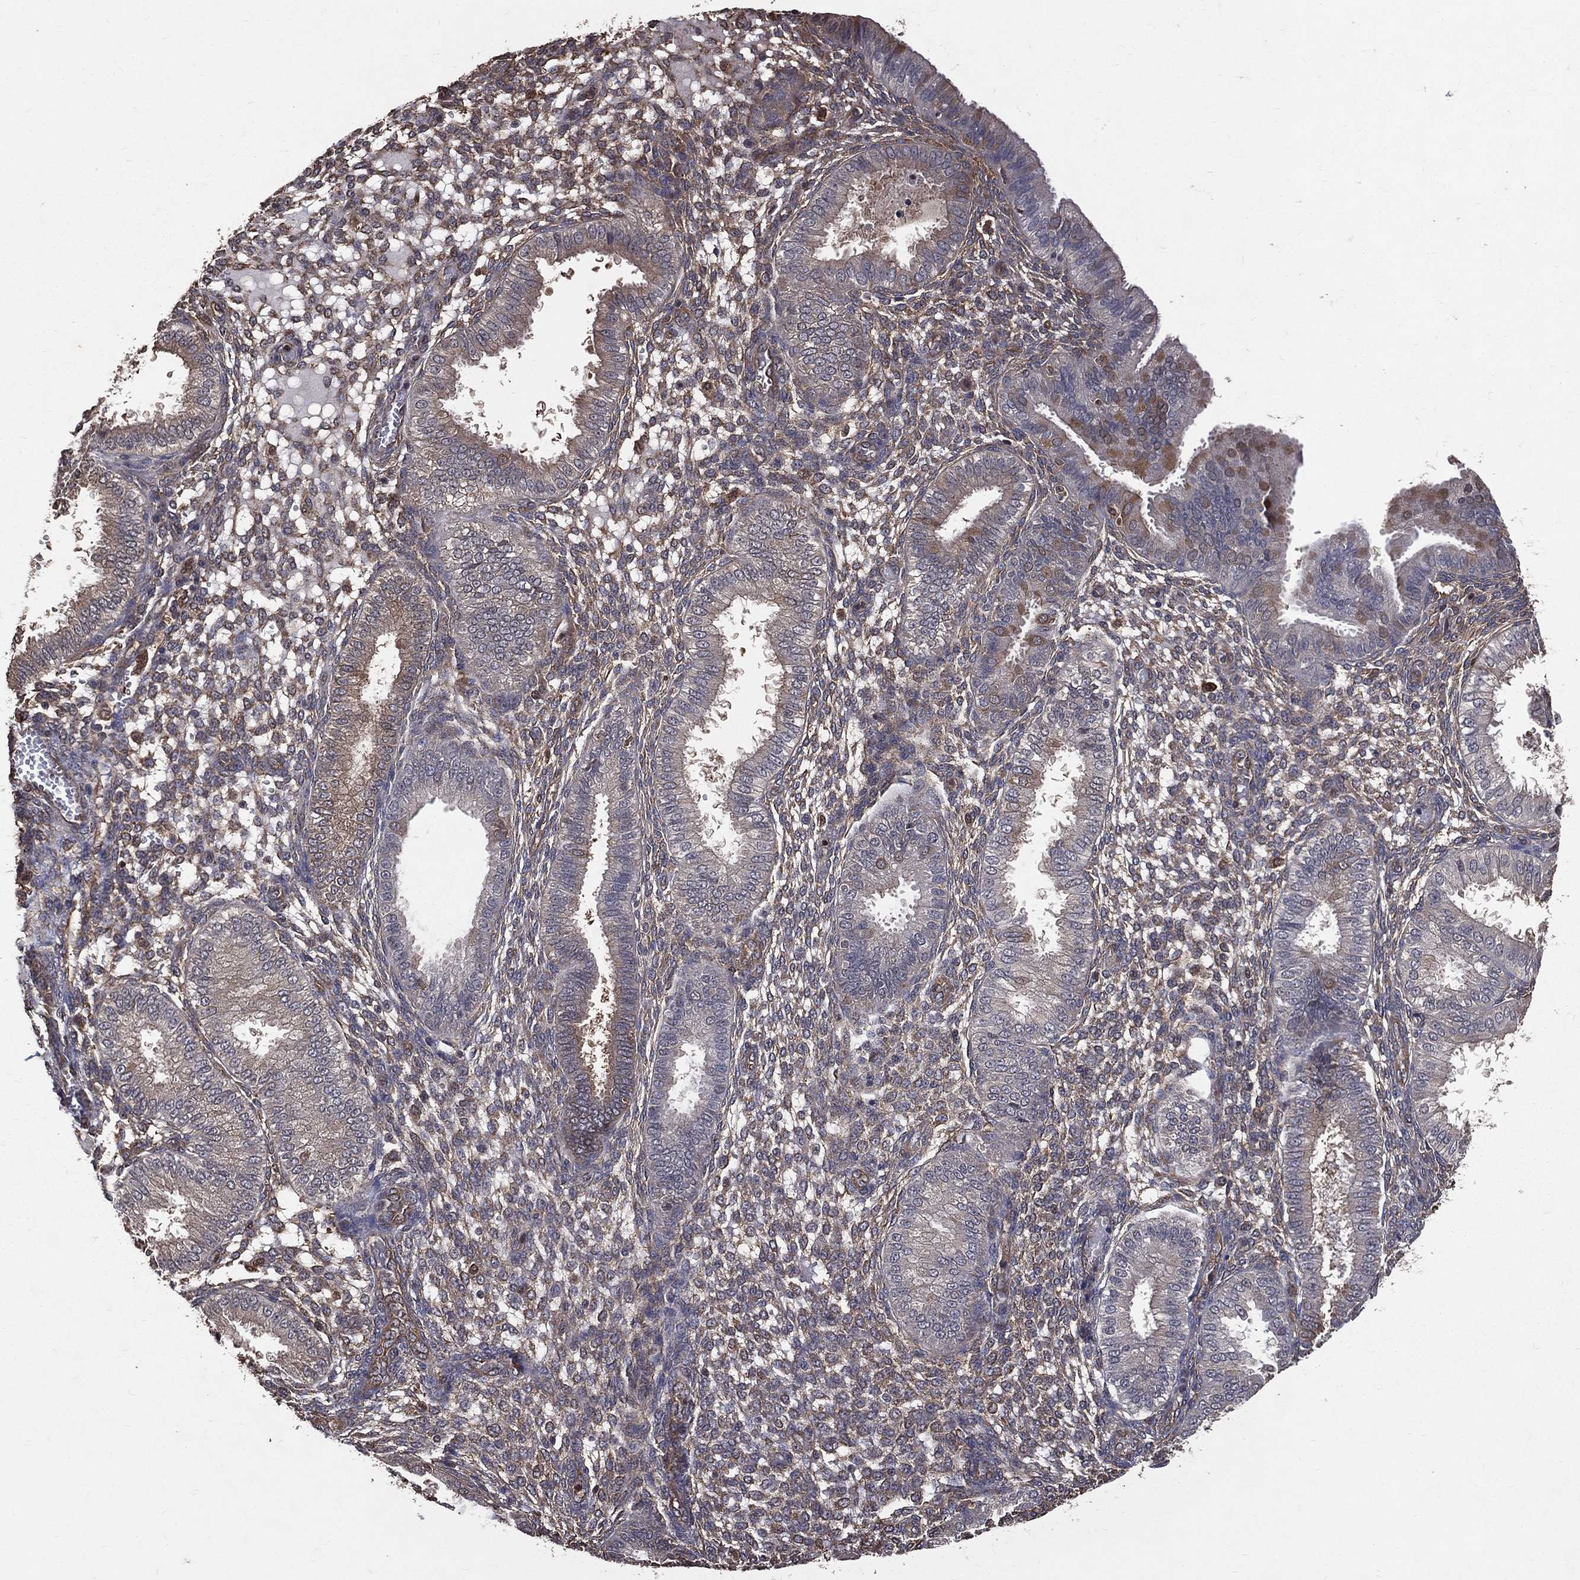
{"staining": {"intensity": "strong", "quantity": "25%-75%", "location": "cytoplasmic/membranous"}, "tissue": "endometrium", "cell_type": "Cells in endometrial stroma", "image_type": "normal", "snomed": [{"axis": "morphology", "description": "Normal tissue, NOS"}, {"axis": "topography", "description": "Endometrium"}], "caption": "A micrograph of endometrium stained for a protein shows strong cytoplasmic/membranous brown staining in cells in endometrial stroma. The staining is performed using DAB brown chromogen to label protein expression. The nuclei are counter-stained blue using hematoxylin.", "gene": "DPYSL2", "patient": {"sex": "female", "age": 43}}